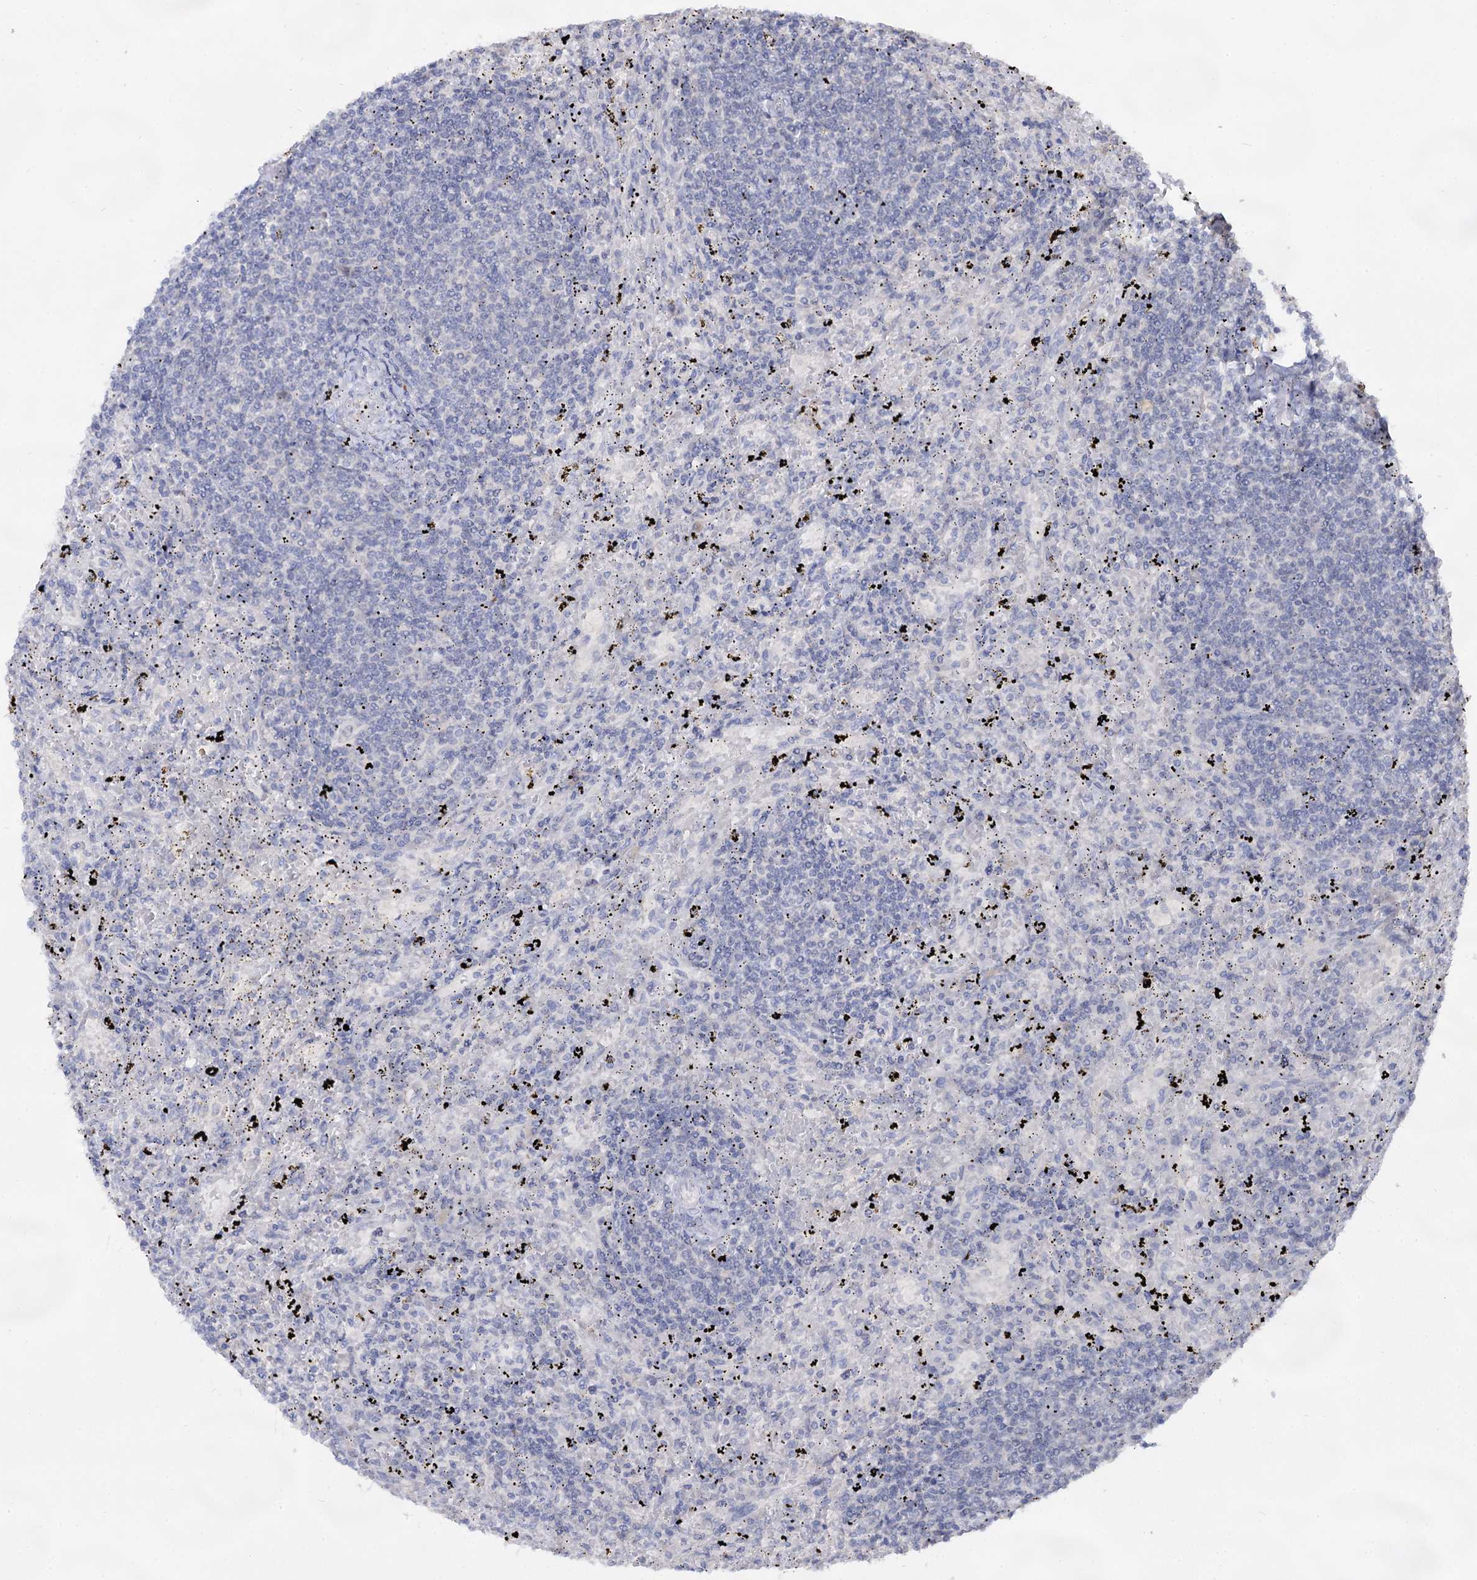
{"staining": {"intensity": "negative", "quantity": "none", "location": "none"}, "tissue": "lymphoma", "cell_type": "Tumor cells", "image_type": "cancer", "snomed": [{"axis": "morphology", "description": "Malignant lymphoma, non-Hodgkin's type, Low grade"}, {"axis": "topography", "description": "Spleen"}], "caption": "Immunohistochemistry micrograph of human low-grade malignant lymphoma, non-Hodgkin's type stained for a protein (brown), which exhibits no expression in tumor cells.", "gene": "ARFIP2", "patient": {"sex": "male", "age": 76}}